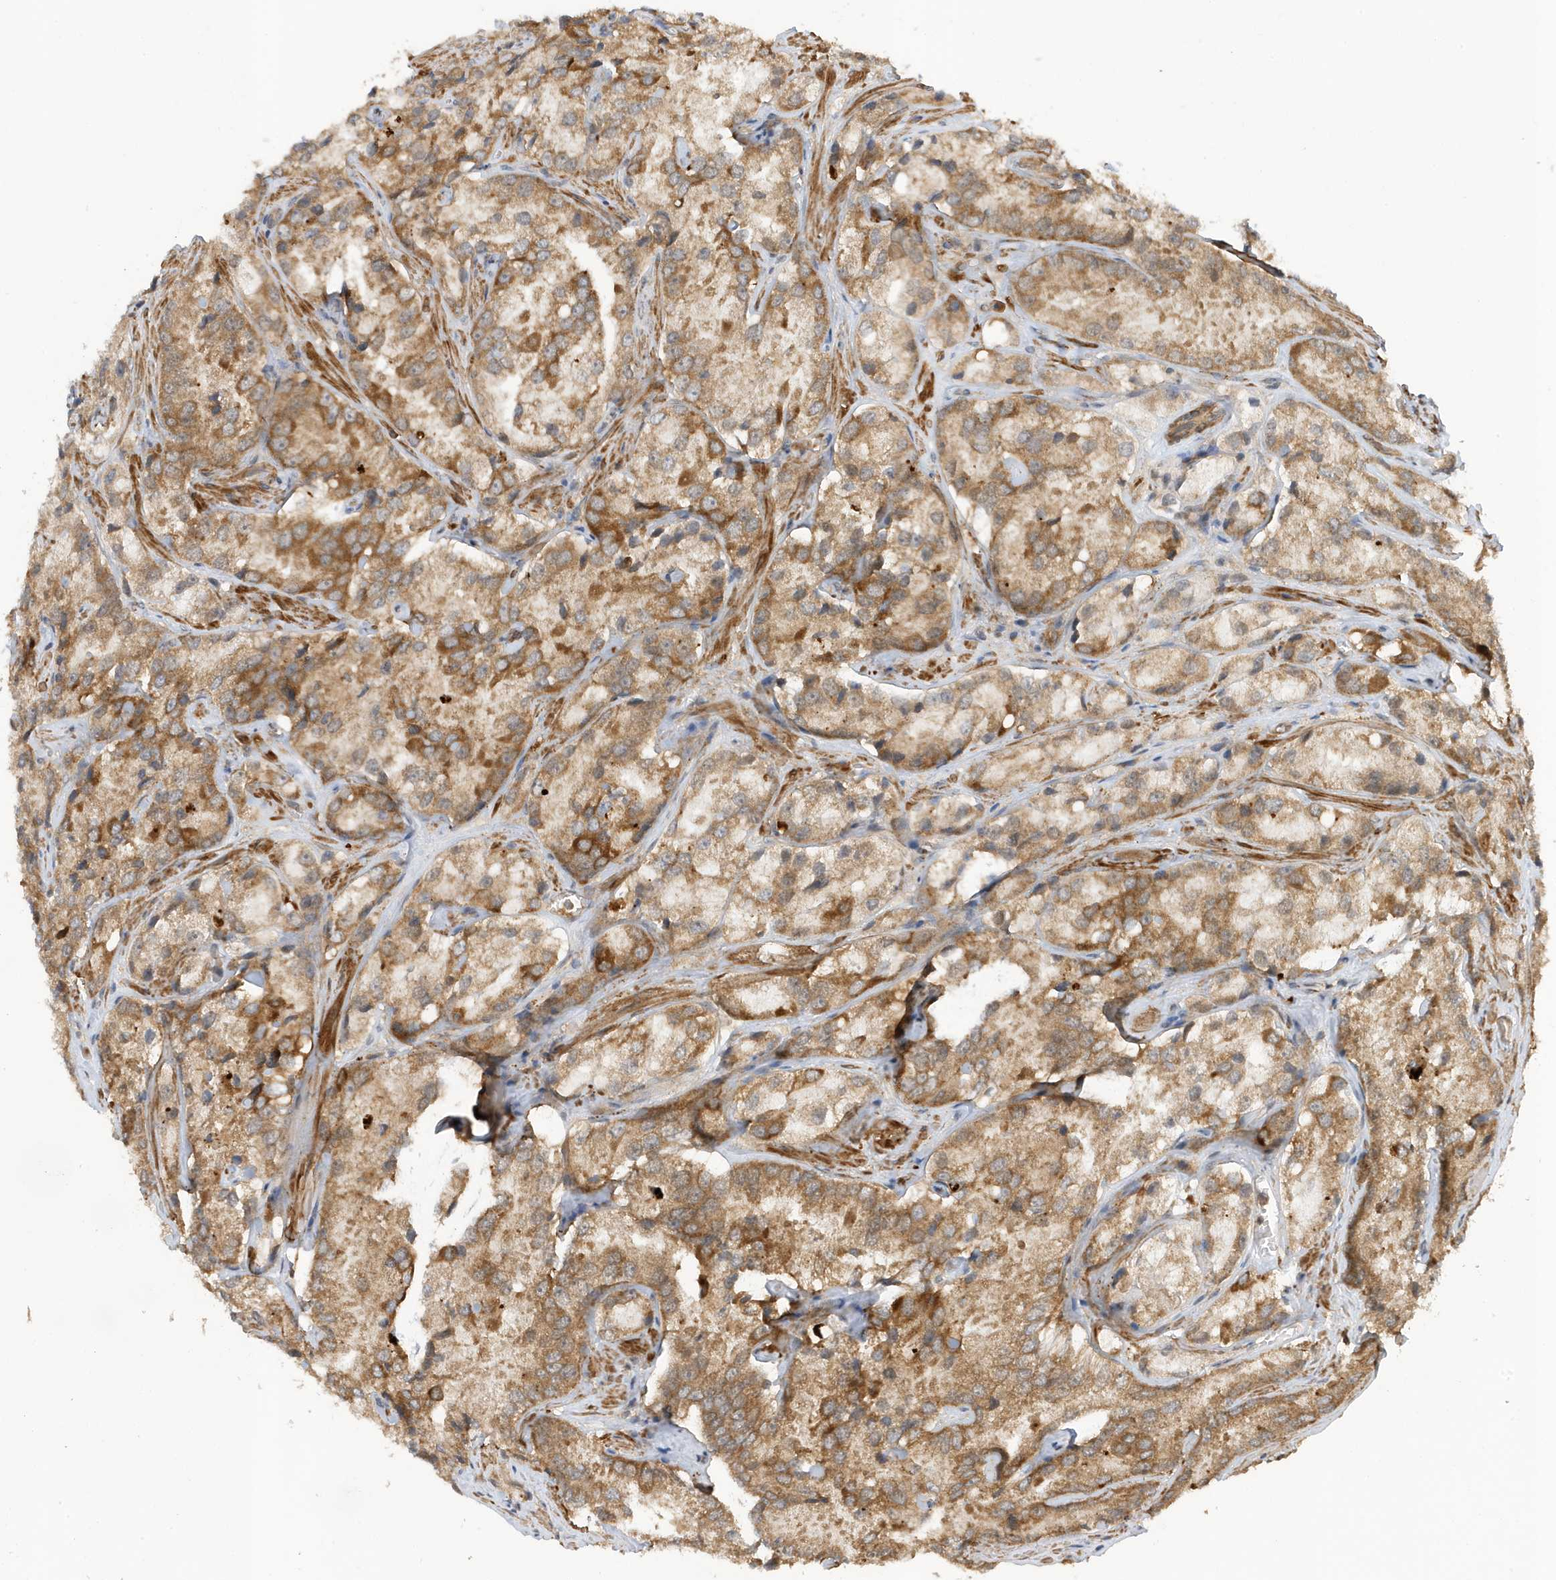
{"staining": {"intensity": "moderate", "quantity": ">75%", "location": "cytoplasmic/membranous"}, "tissue": "prostate cancer", "cell_type": "Tumor cells", "image_type": "cancer", "snomed": [{"axis": "morphology", "description": "Adenocarcinoma, High grade"}, {"axis": "topography", "description": "Prostate"}], "caption": "There is medium levels of moderate cytoplasmic/membranous positivity in tumor cells of prostate cancer, as demonstrated by immunohistochemical staining (brown color).", "gene": "DHX36", "patient": {"sex": "male", "age": 66}}